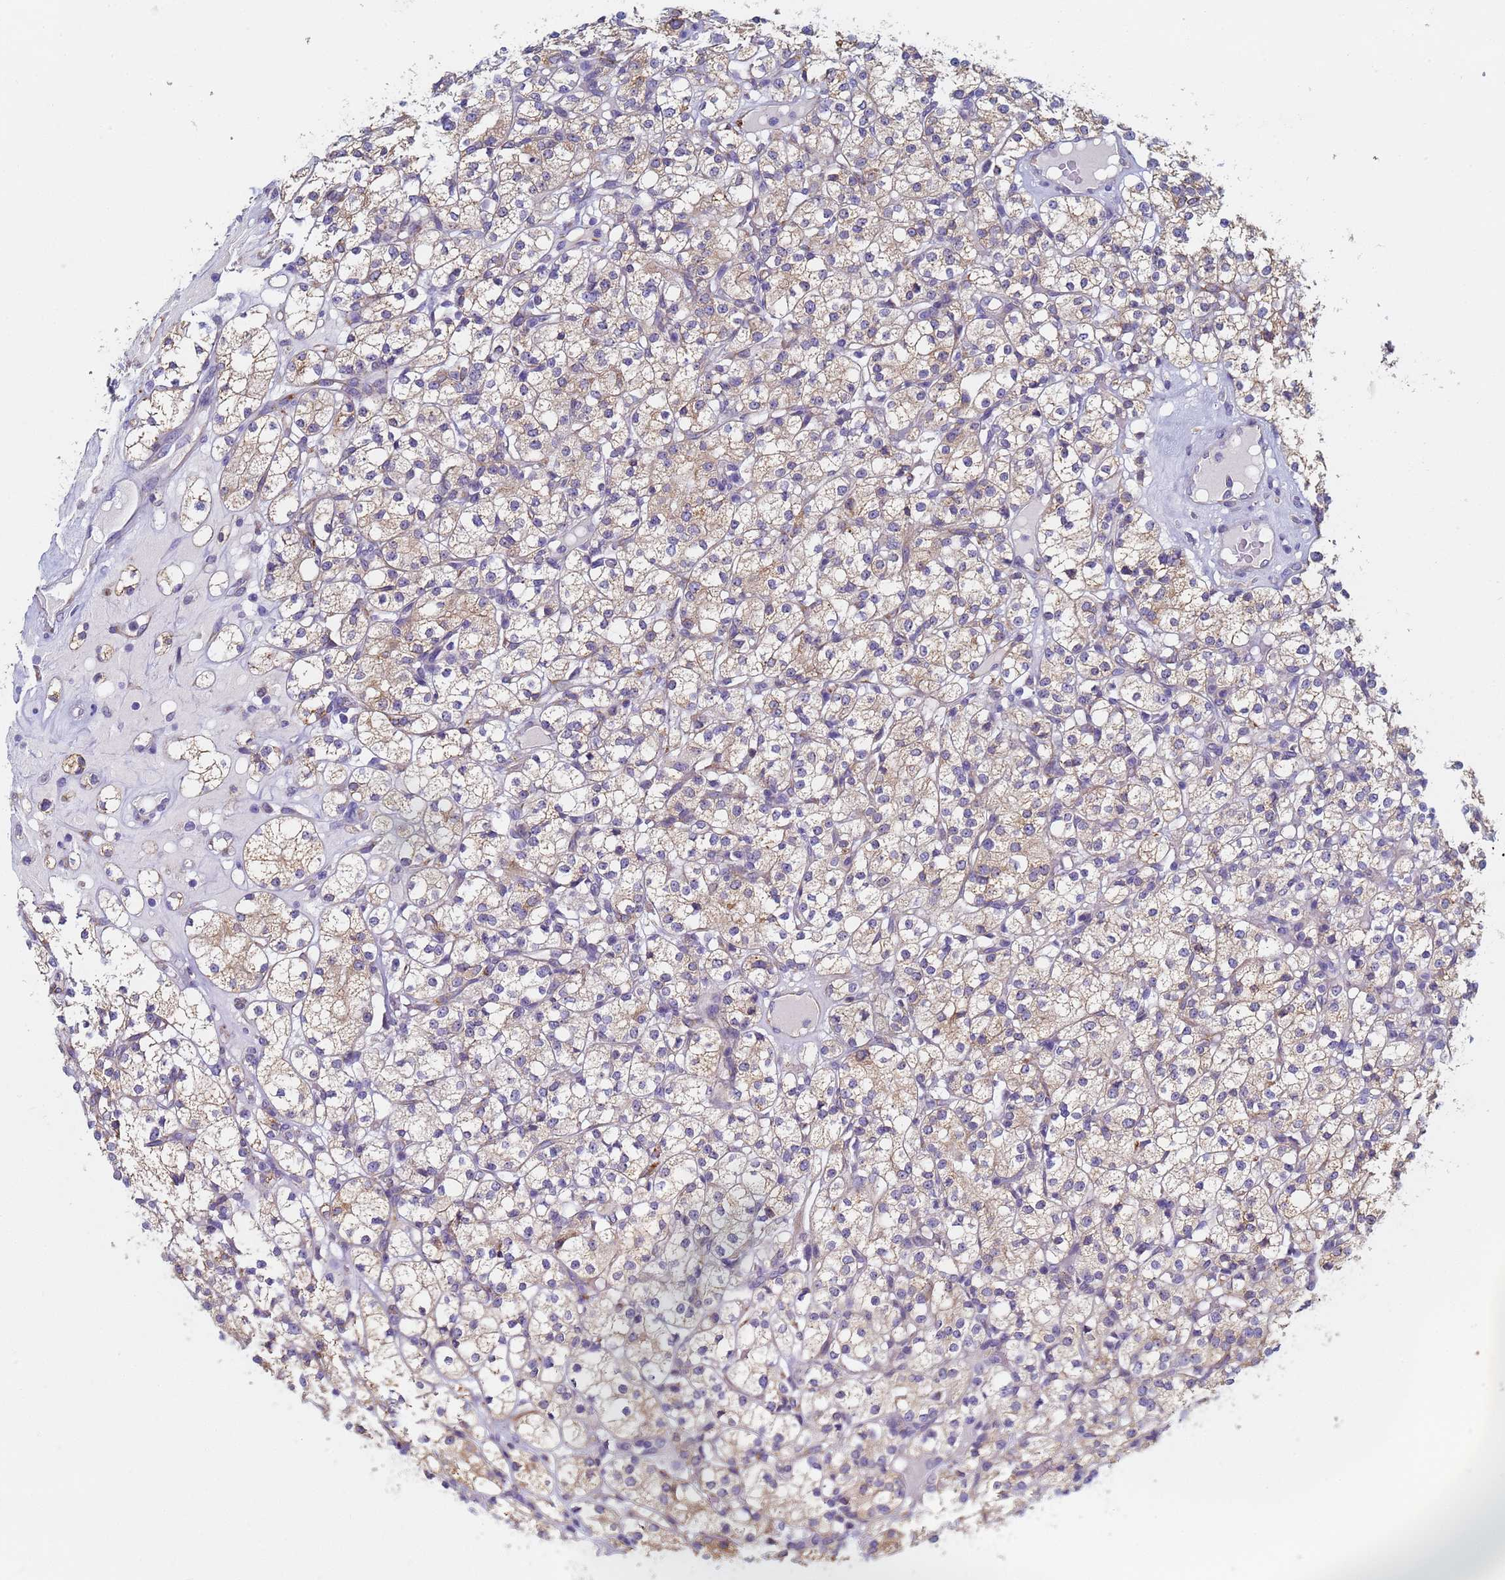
{"staining": {"intensity": "weak", "quantity": "25%-75%", "location": "cytoplasmic/membranous"}, "tissue": "renal cancer", "cell_type": "Tumor cells", "image_type": "cancer", "snomed": [{"axis": "morphology", "description": "Adenocarcinoma, NOS"}, {"axis": "topography", "description": "Kidney"}], "caption": "Immunohistochemical staining of adenocarcinoma (renal) shows weak cytoplasmic/membranous protein expression in about 25%-75% of tumor cells.", "gene": "GDAP2", "patient": {"sex": "male", "age": 77}}